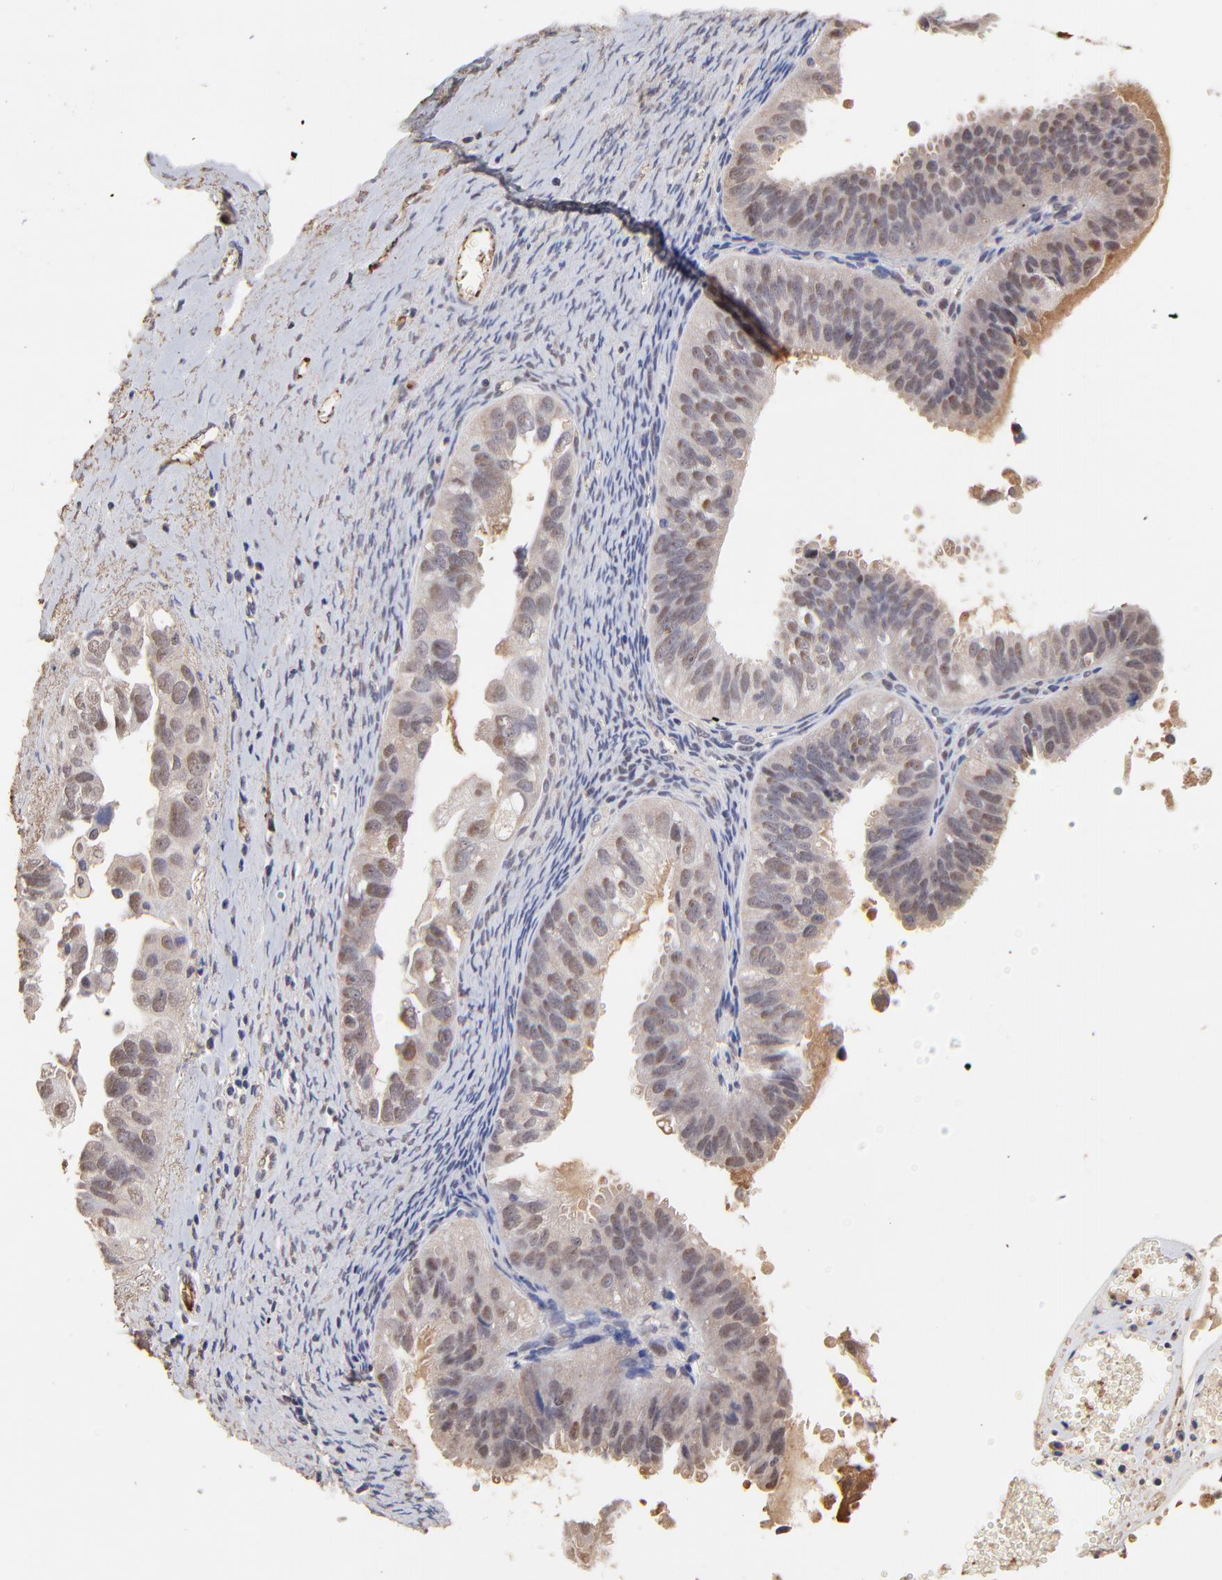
{"staining": {"intensity": "weak", "quantity": "25%-75%", "location": "nuclear"}, "tissue": "ovarian cancer", "cell_type": "Tumor cells", "image_type": "cancer", "snomed": [{"axis": "morphology", "description": "Carcinoma, endometroid"}, {"axis": "topography", "description": "Ovary"}], "caption": "This histopathology image exhibits immunohistochemistry (IHC) staining of human ovarian cancer, with low weak nuclear staining in approximately 25%-75% of tumor cells.", "gene": "PSMD14", "patient": {"sex": "female", "age": 85}}